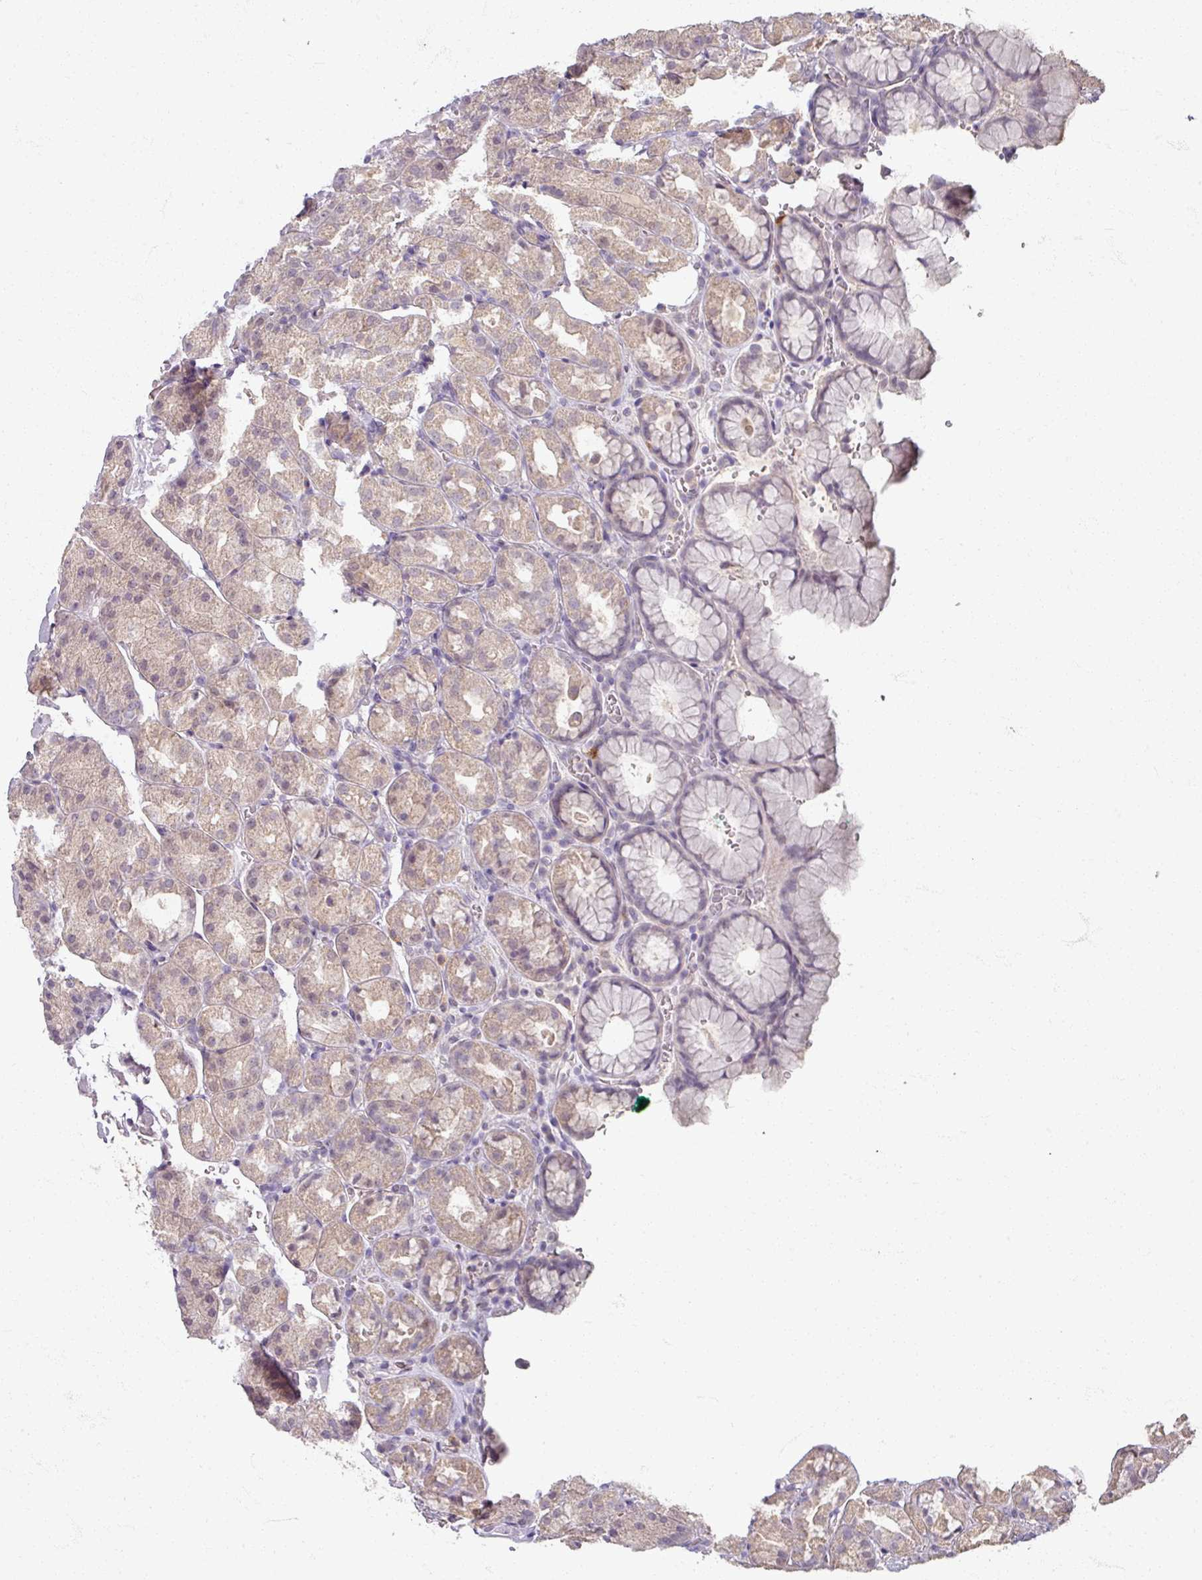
{"staining": {"intensity": "weak", "quantity": ">75%", "location": "cytoplasmic/membranous"}, "tissue": "stomach", "cell_type": "Glandular cells", "image_type": "normal", "snomed": [{"axis": "morphology", "description": "Normal tissue, NOS"}, {"axis": "topography", "description": "Stomach, upper"}], "caption": "This photomicrograph displays IHC staining of unremarkable stomach, with low weak cytoplasmic/membranous expression in approximately >75% of glandular cells.", "gene": "SOX11", "patient": {"sex": "female", "age": 81}}